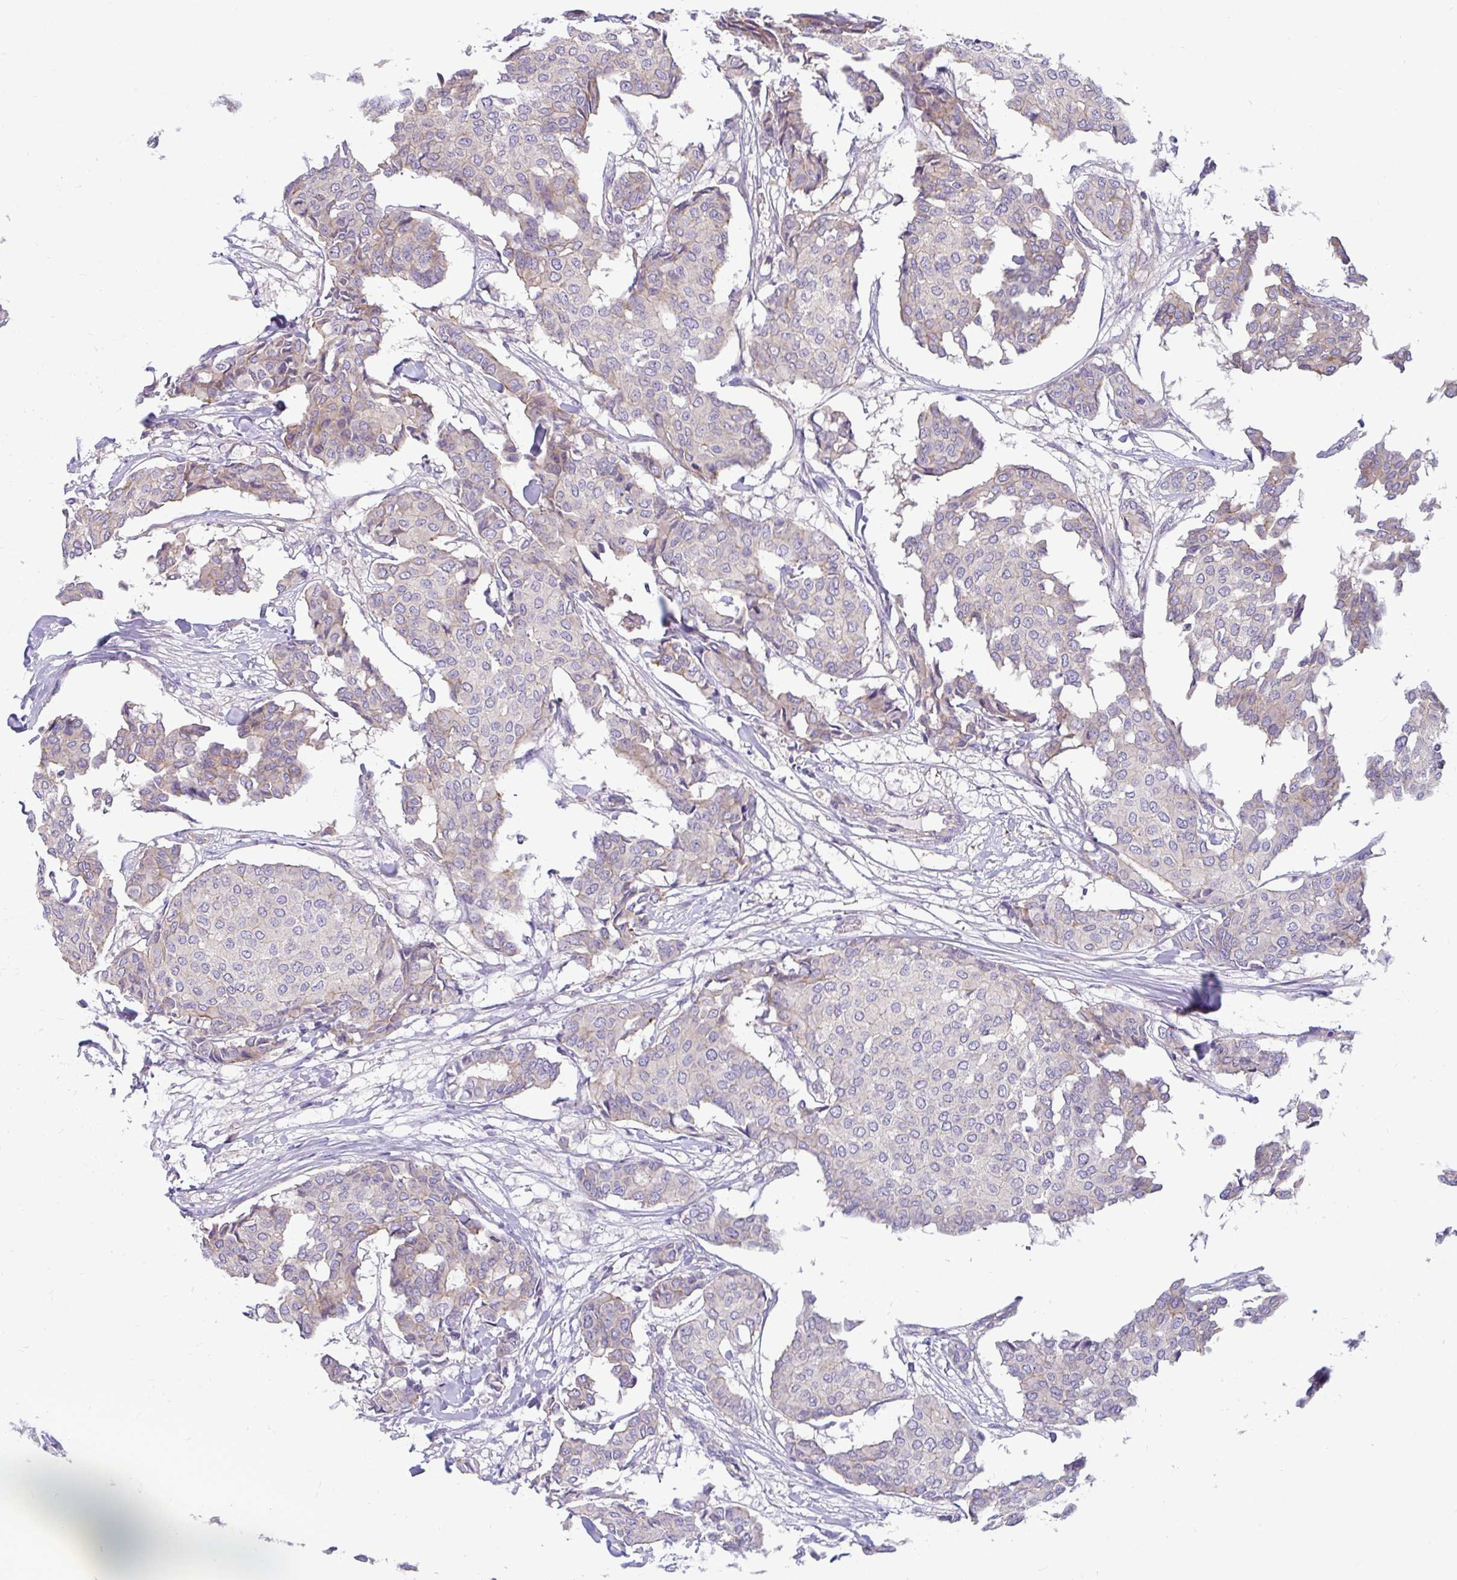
{"staining": {"intensity": "weak", "quantity": "<25%", "location": "cytoplasmic/membranous"}, "tissue": "breast cancer", "cell_type": "Tumor cells", "image_type": "cancer", "snomed": [{"axis": "morphology", "description": "Duct carcinoma"}, {"axis": "topography", "description": "Breast"}], "caption": "Breast invasive ductal carcinoma was stained to show a protein in brown. There is no significant expression in tumor cells. (Stains: DAB immunohistochemistry with hematoxylin counter stain, Microscopy: brightfield microscopy at high magnification).", "gene": "LRRC26", "patient": {"sex": "female", "age": 75}}